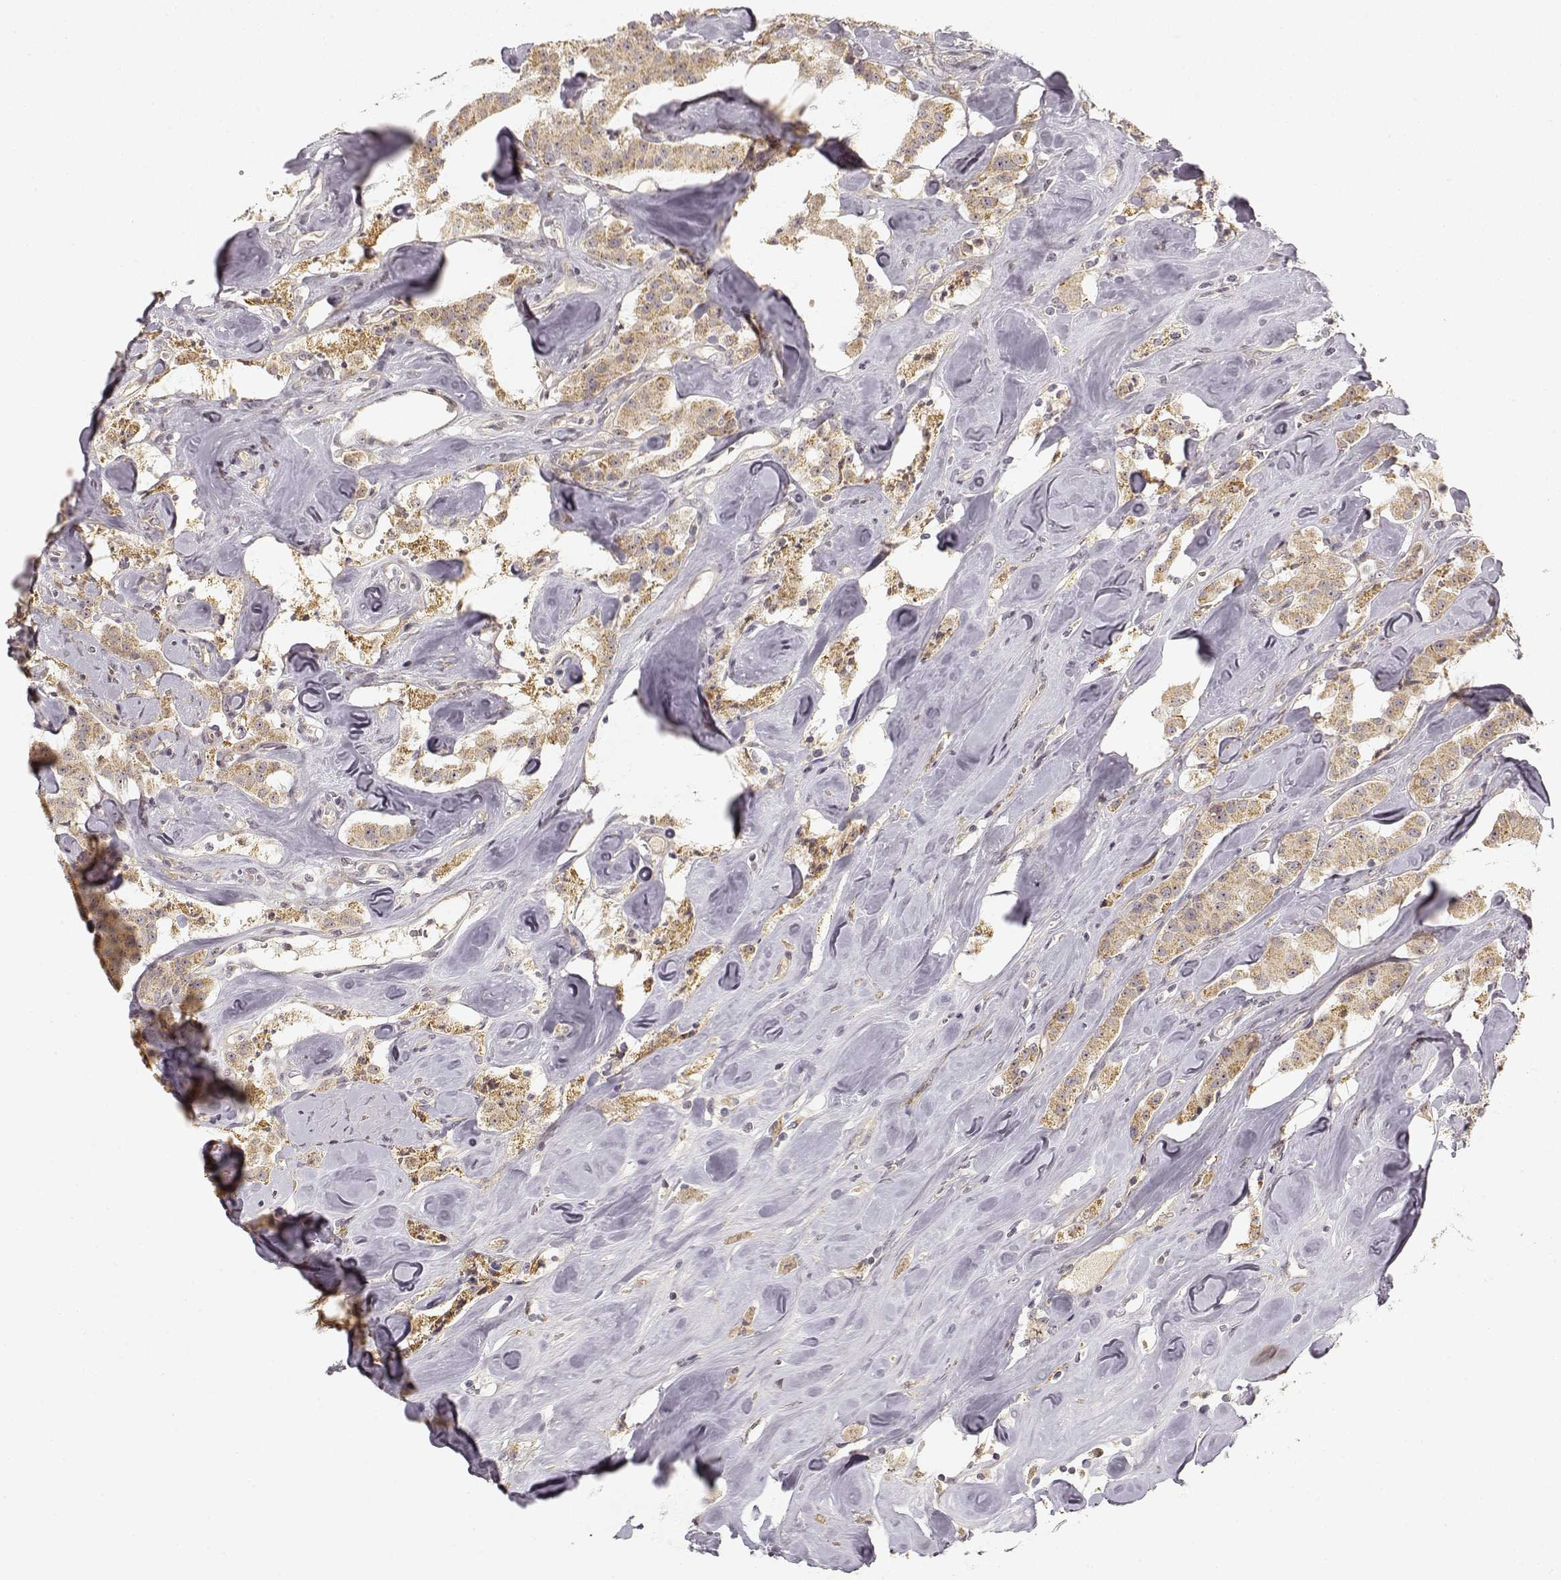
{"staining": {"intensity": "weak", "quantity": ">75%", "location": "cytoplasmic/membranous"}, "tissue": "carcinoid", "cell_type": "Tumor cells", "image_type": "cancer", "snomed": [{"axis": "morphology", "description": "Carcinoid, malignant, NOS"}, {"axis": "topography", "description": "Pancreas"}], "caption": "Weak cytoplasmic/membranous protein positivity is present in approximately >75% of tumor cells in carcinoid.", "gene": "MED12L", "patient": {"sex": "male", "age": 41}}